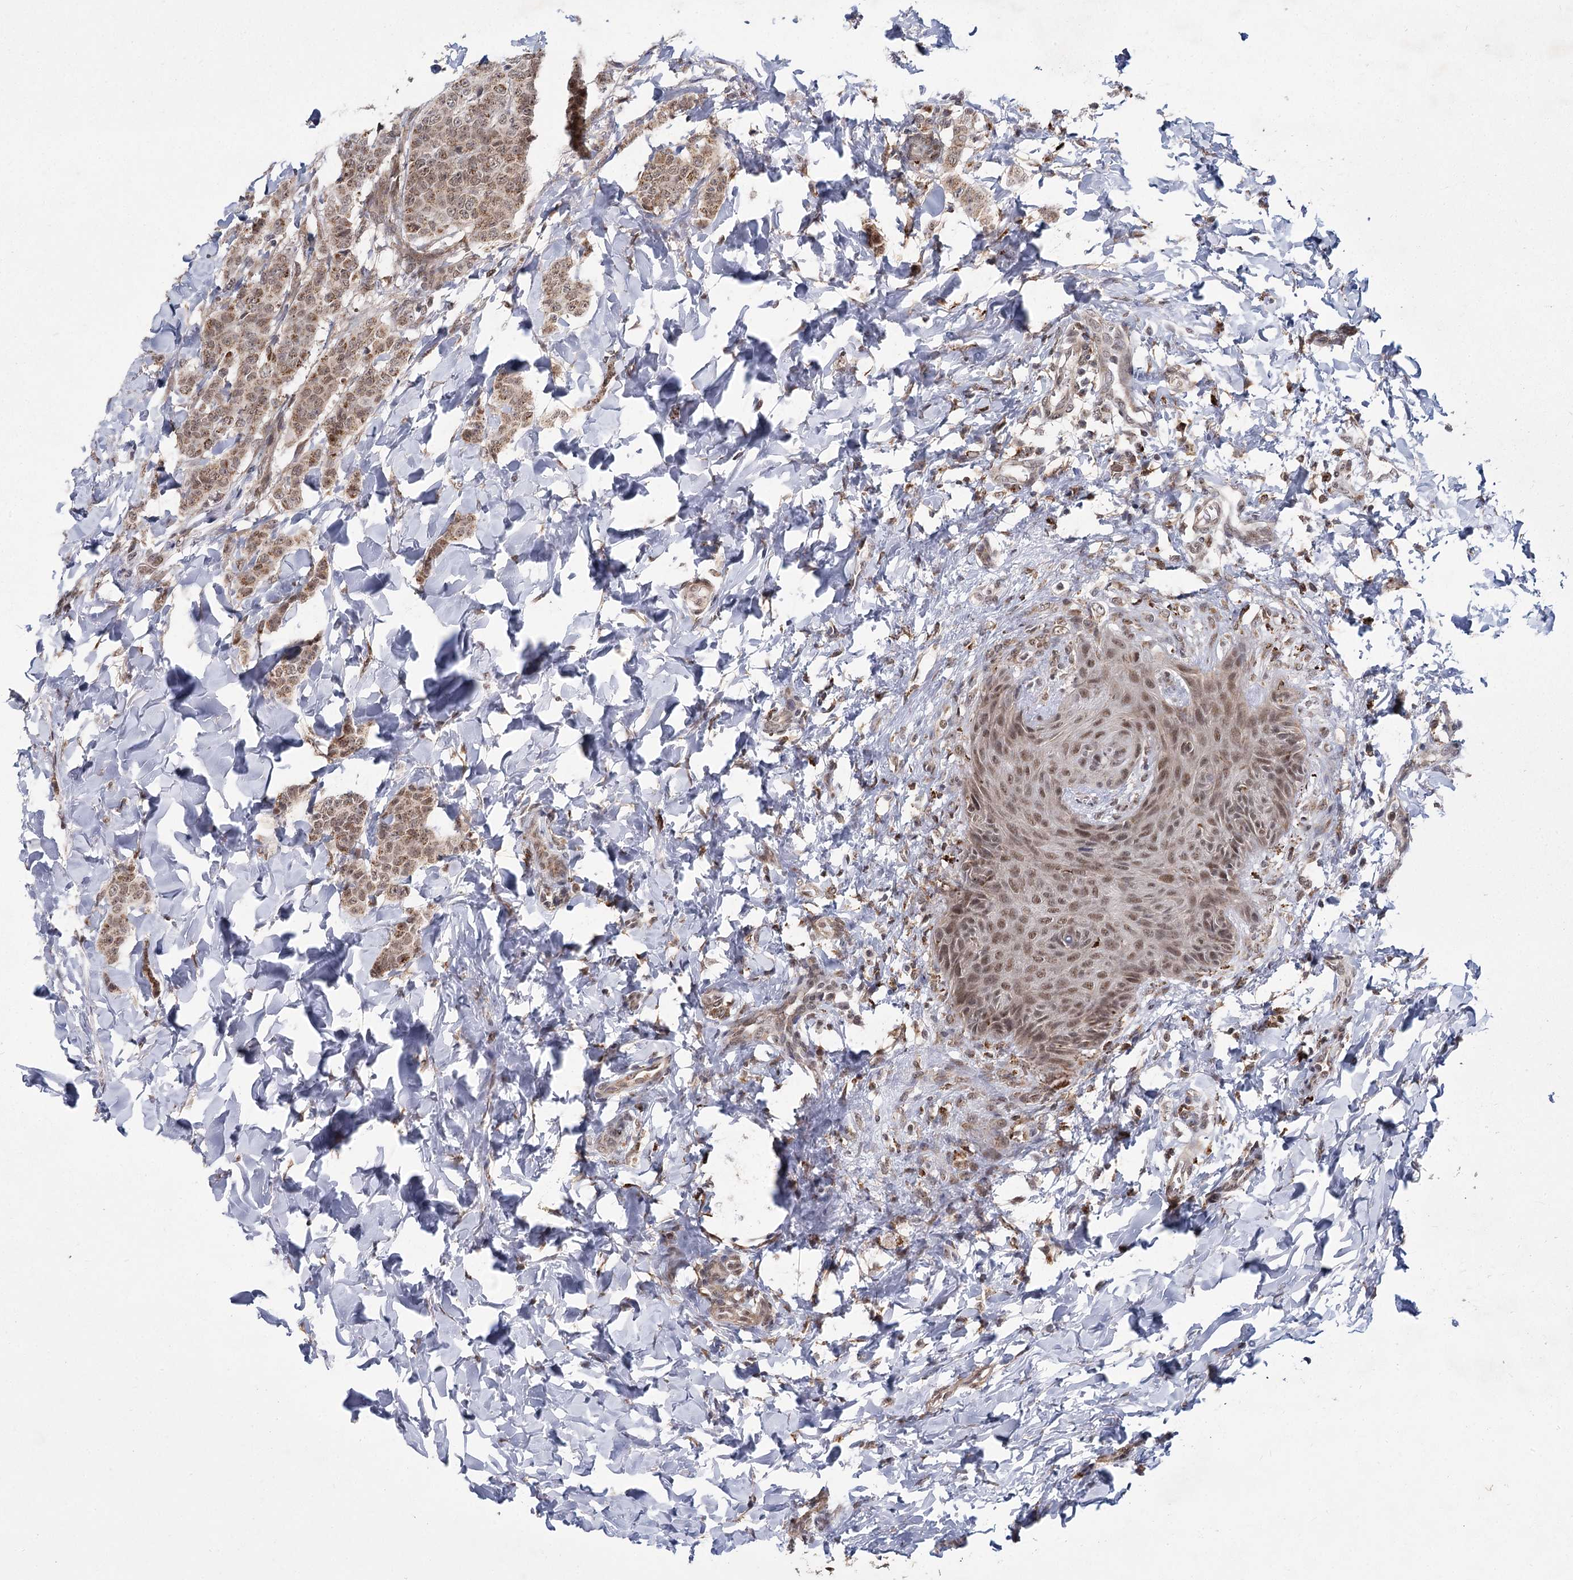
{"staining": {"intensity": "moderate", "quantity": ">75%", "location": "nuclear"}, "tissue": "breast cancer", "cell_type": "Tumor cells", "image_type": "cancer", "snomed": [{"axis": "morphology", "description": "Duct carcinoma"}, {"axis": "topography", "description": "Breast"}], "caption": "Tumor cells display moderate nuclear staining in about >75% of cells in breast intraductal carcinoma.", "gene": "ZCCHC24", "patient": {"sex": "female", "age": 40}}